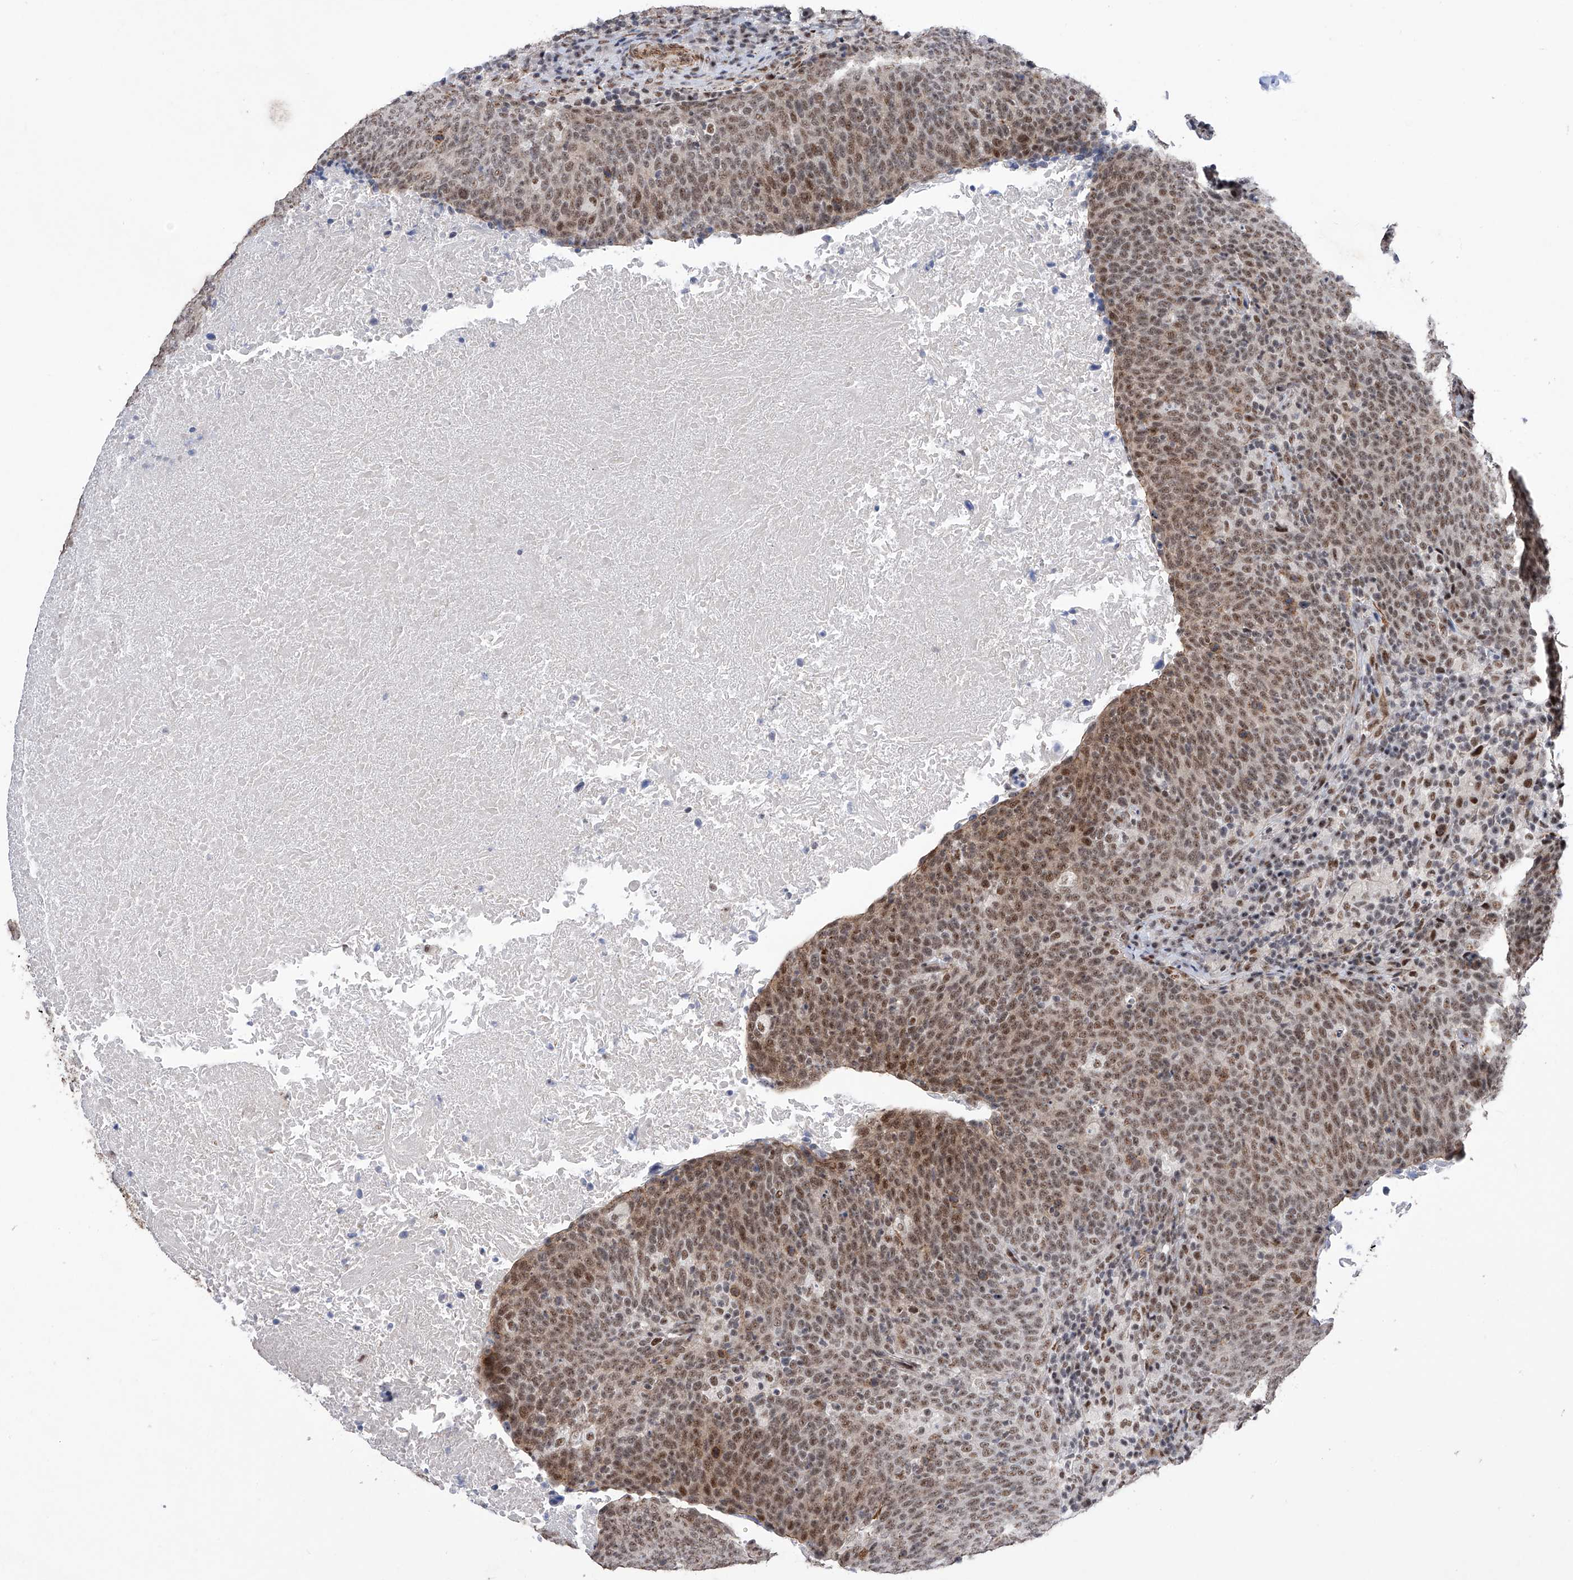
{"staining": {"intensity": "moderate", "quantity": ">75%", "location": "cytoplasmic/membranous,nuclear"}, "tissue": "head and neck cancer", "cell_type": "Tumor cells", "image_type": "cancer", "snomed": [{"axis": "morphology", "description": "Squamous cell carcinoma, NOS"}, {"axis": "morphology", "description": "Squamous cell carcinoma, metastatic, NOS"}, {"axis": "topography", "description": "Lymph node"}, {"axis": "topography", "description": "Head-Neck"}], "caption": "The histopathology image shows immunohistochemical staining of head and neck cancer. There is moderate cytoplasmic/membranous and nuclear staining is identified in about >75% of tumor cells.", "gene": "NFATC4", "patient": {"sex": "male", "age": 62}}